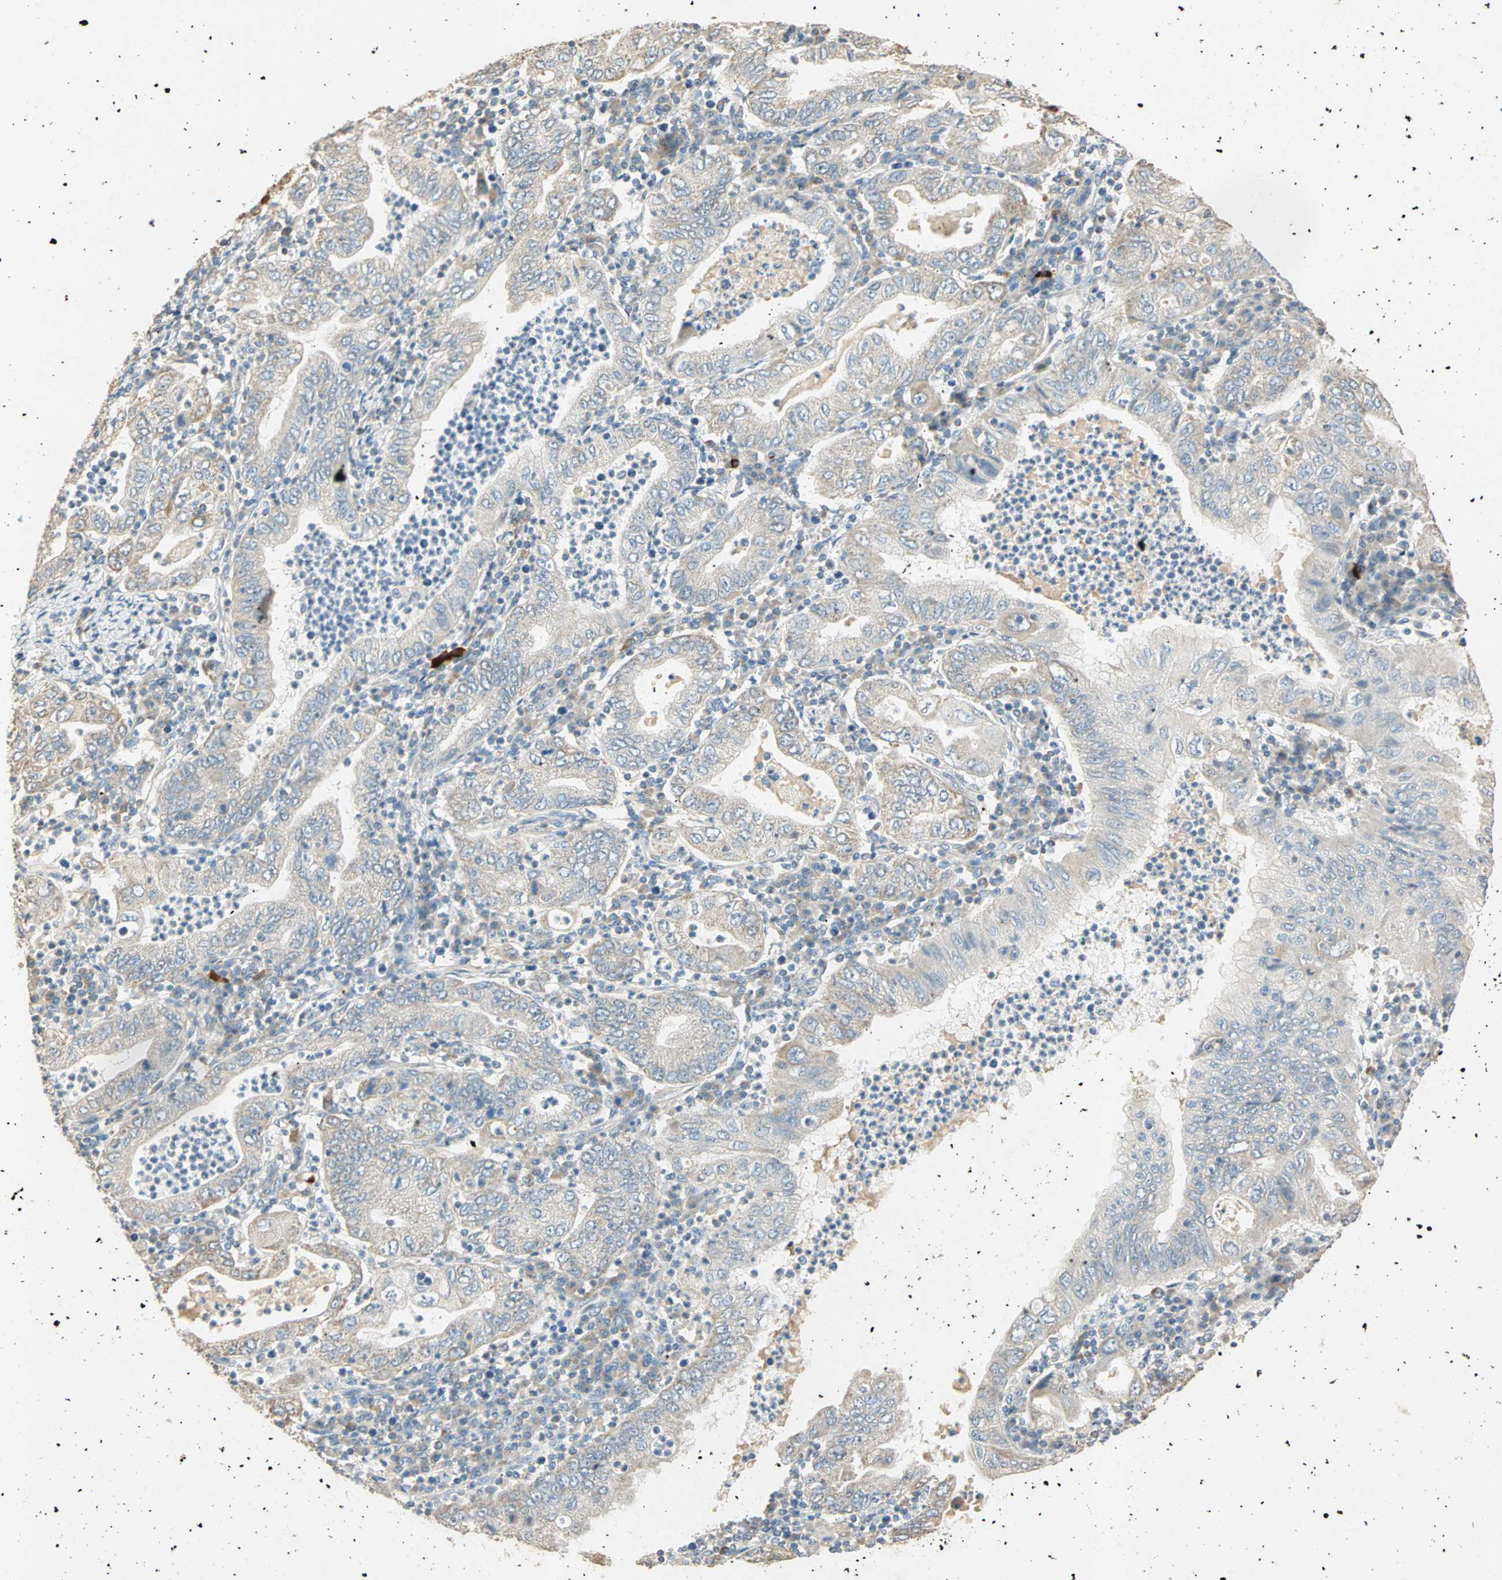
{"staining": {"intensity": "weak", "quantity": "25%-75%", "location": "cytoplasmic/membranous"}, "tissue": "stomach cancer", "cell_type": "Tumor cells", "image_type": "cancer", "snomed": [{"axis": "morphology", "description": "Normal tissue, NOS"}, {"axis": "morphology", "description": "Adenocarcinoma, NOS"}, {"axis": "topography", "description": "Esophagus"}, {"axis": "topography", "description": "Stomach, upper"}, {"axis": "topography", "description": "Peripheral nerve tissue"}], "caption": "Immunohistochemical staining of stomach cancer displays low levels of weak cytoplasmic/membranous protein expression in approximately 25%-75% of tumor cells.", "gene": "RAD18", "patient": {"sex": "male", "age": 62}}